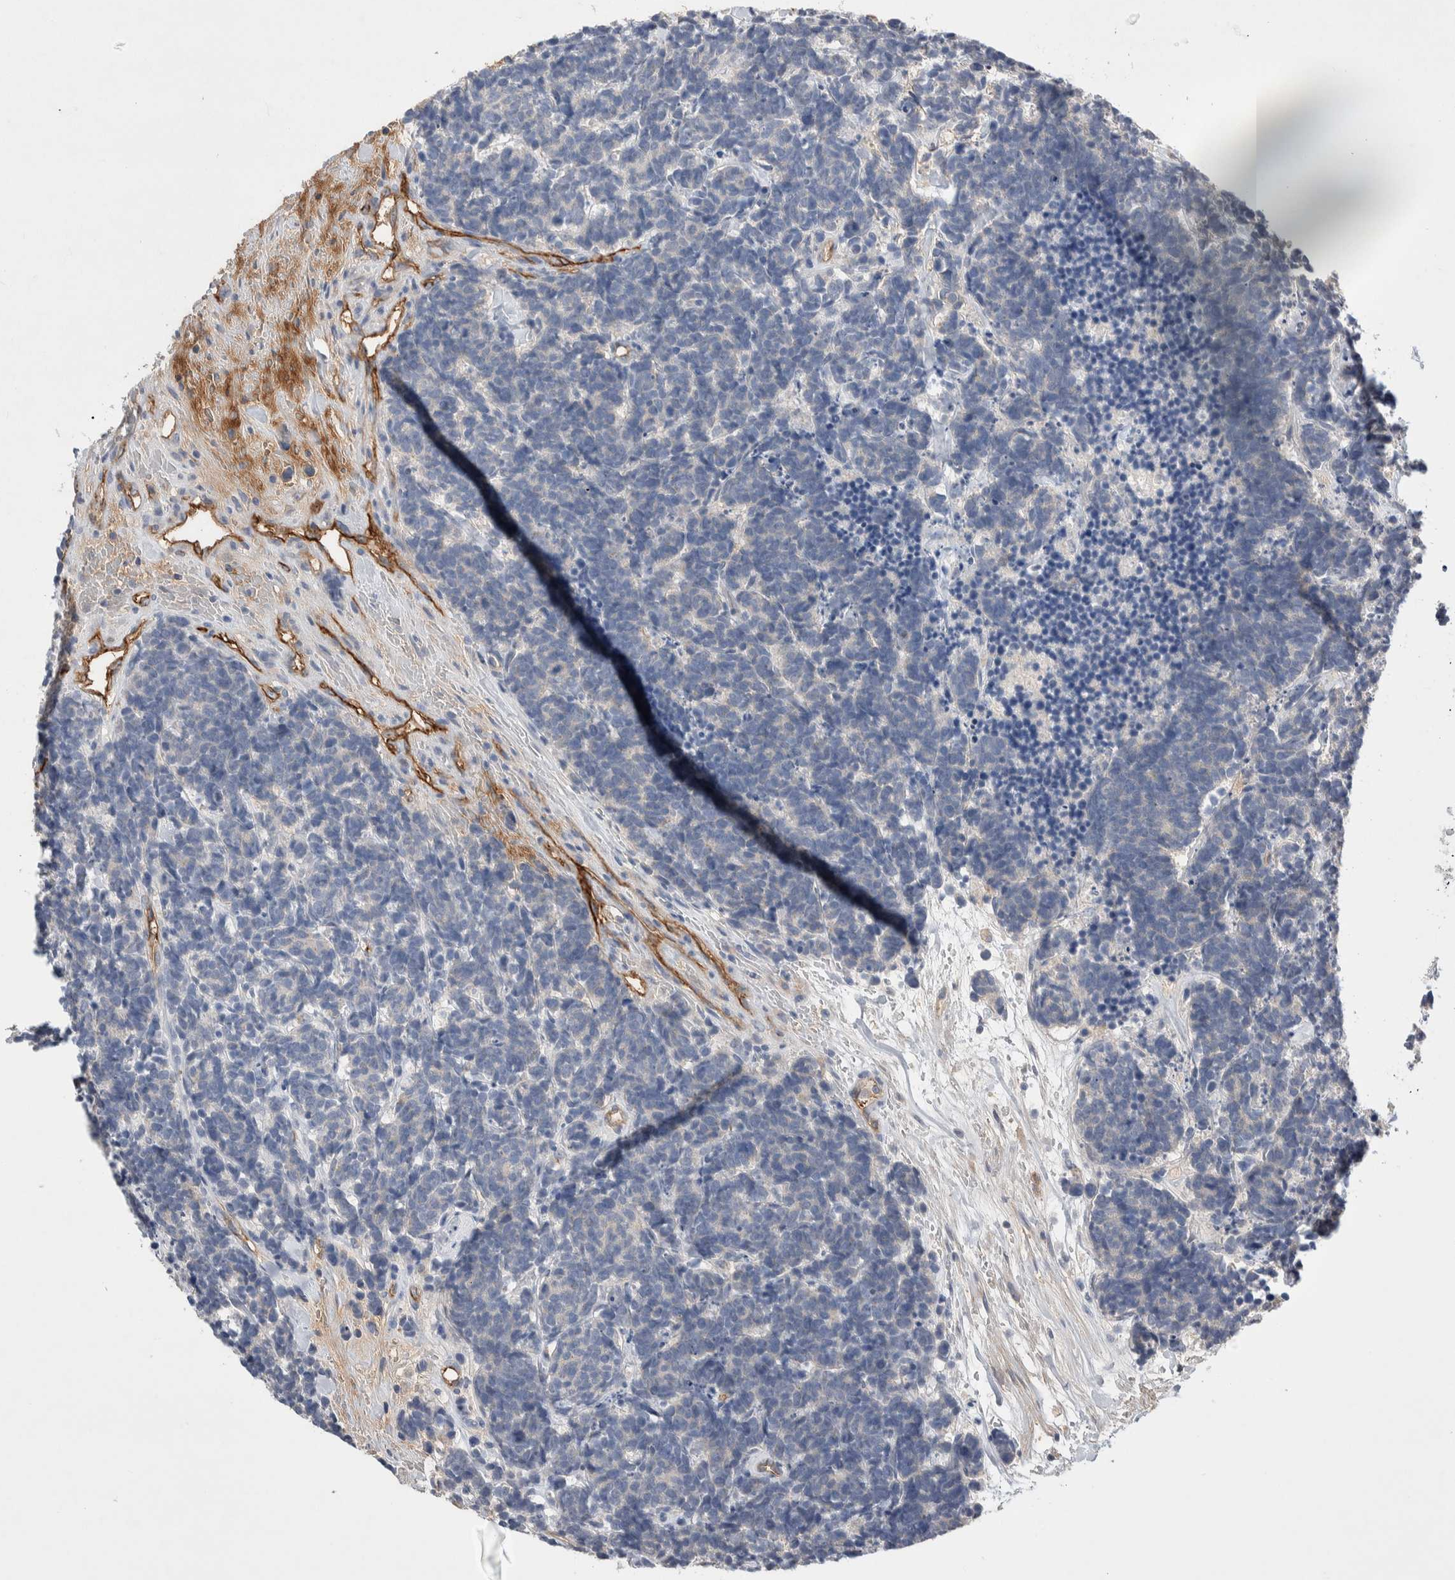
{"staining": {"intensity": "negative", "quantity": "none", "location": "none"}, "tissue": "carcinoid", "cell_type": "Tumor cells", "image_type": "cancer", "snomed": [{"axis": "morphology", "description": "Carcinoma, NOS"}, {"axis": "morphology", "description": "Carcinoid, malignant, NOS"}, {"axis": "topography", "description": "Urinary bladder"}], "caption": "Immunohistochemistry of carcinoid displays no staining in tumor cells.", "gene": "CEP131", "patient": {"sex": "male", "age": 57}}